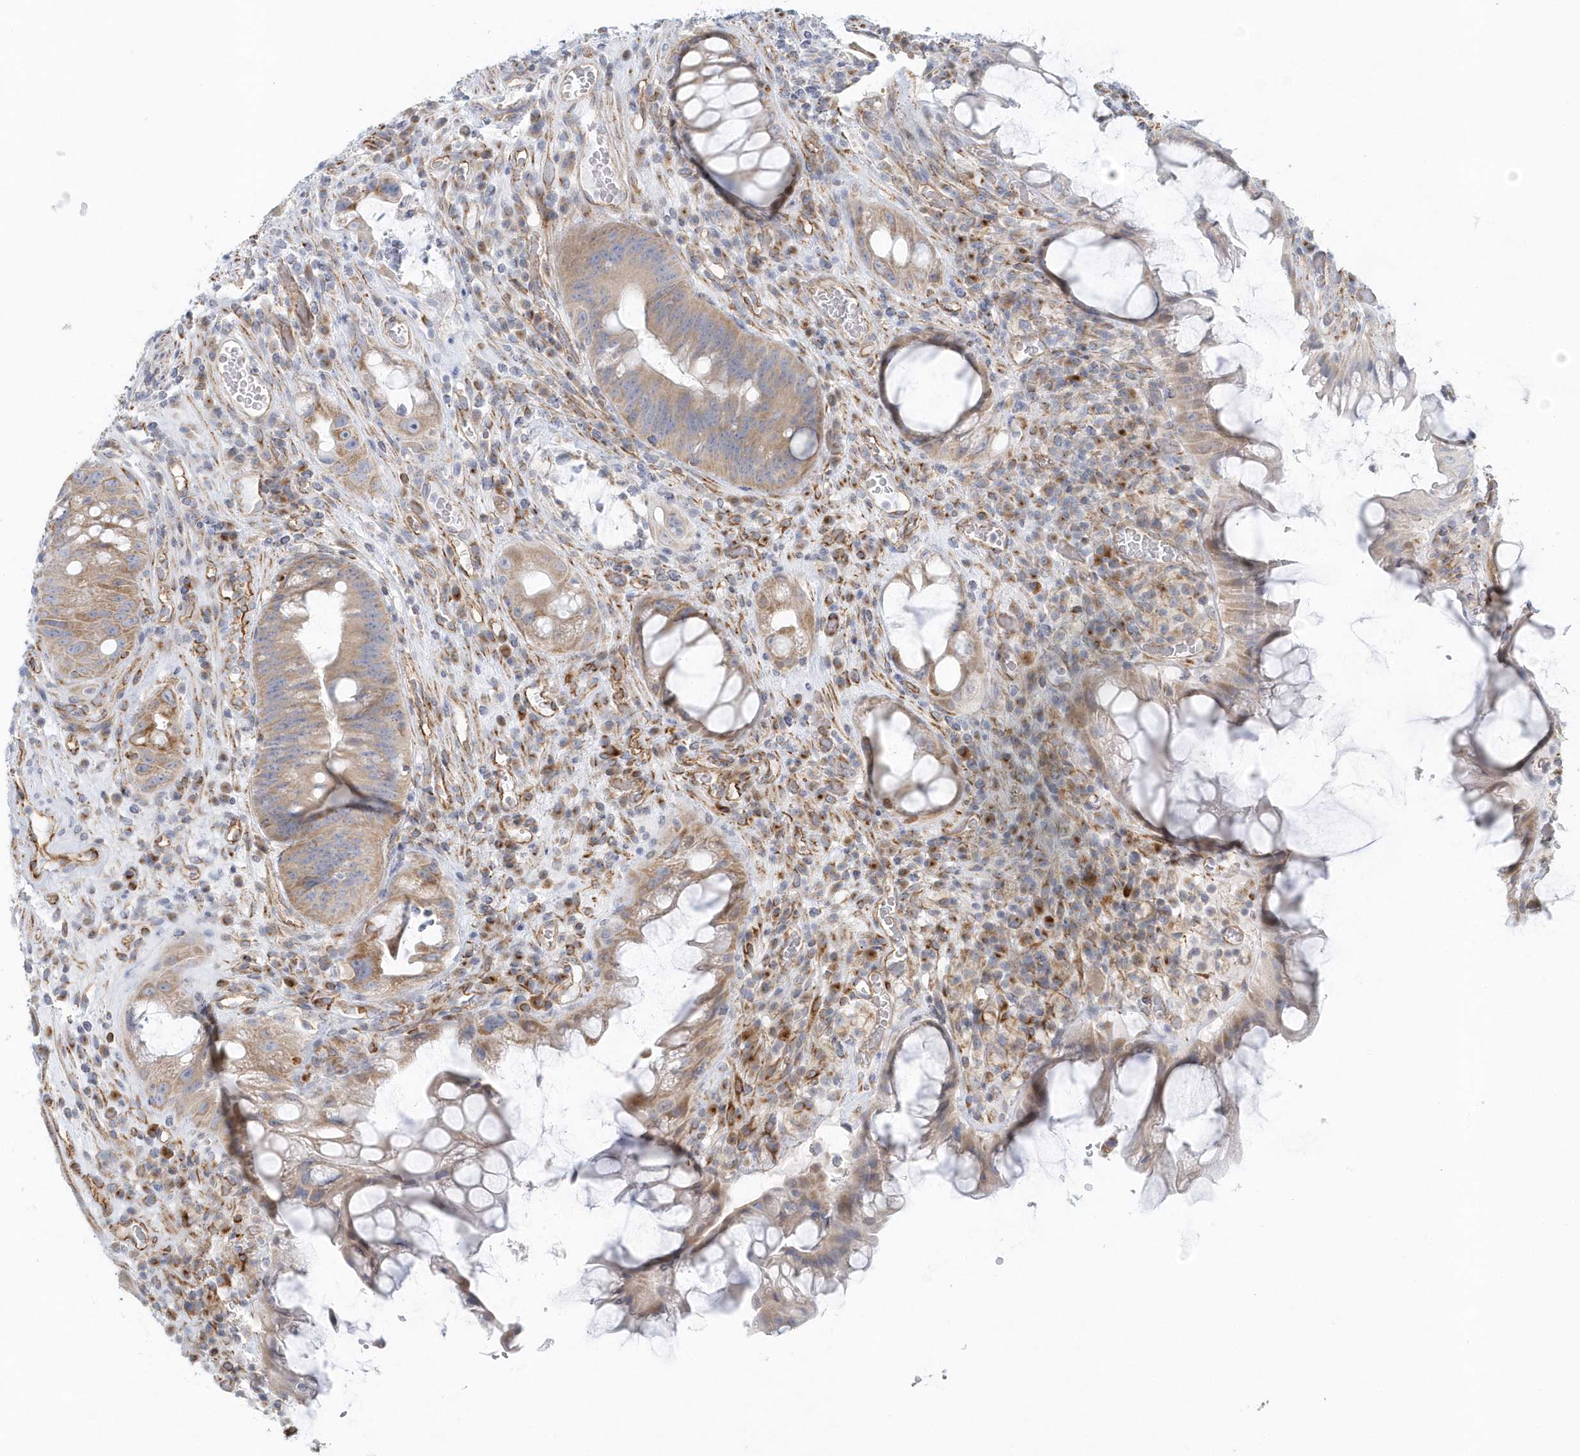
{"staining": {"intensity": "moderate", "quantity": ">75%", "location": "cytoplasmic/membranous"}, "tissue": "colorectal cancer", "cell_type": "Tumor cells", "image_type": "cancer", "snomed": [{"axis": "morphology", "description": "Adenocarcinoma, NOS"}, {"axis": "topography", "description": "Rectum"}], "caption": "An immunohistochemistry histopathology image of neoplastic tissue is shown. Protein staining in brown labels moderate cytoplasmic/membranous positivity in colorectal adenocarcinoma within tumor cells.", "gene": "GPR152", "patient": {"sex": "male", "age": 59}}